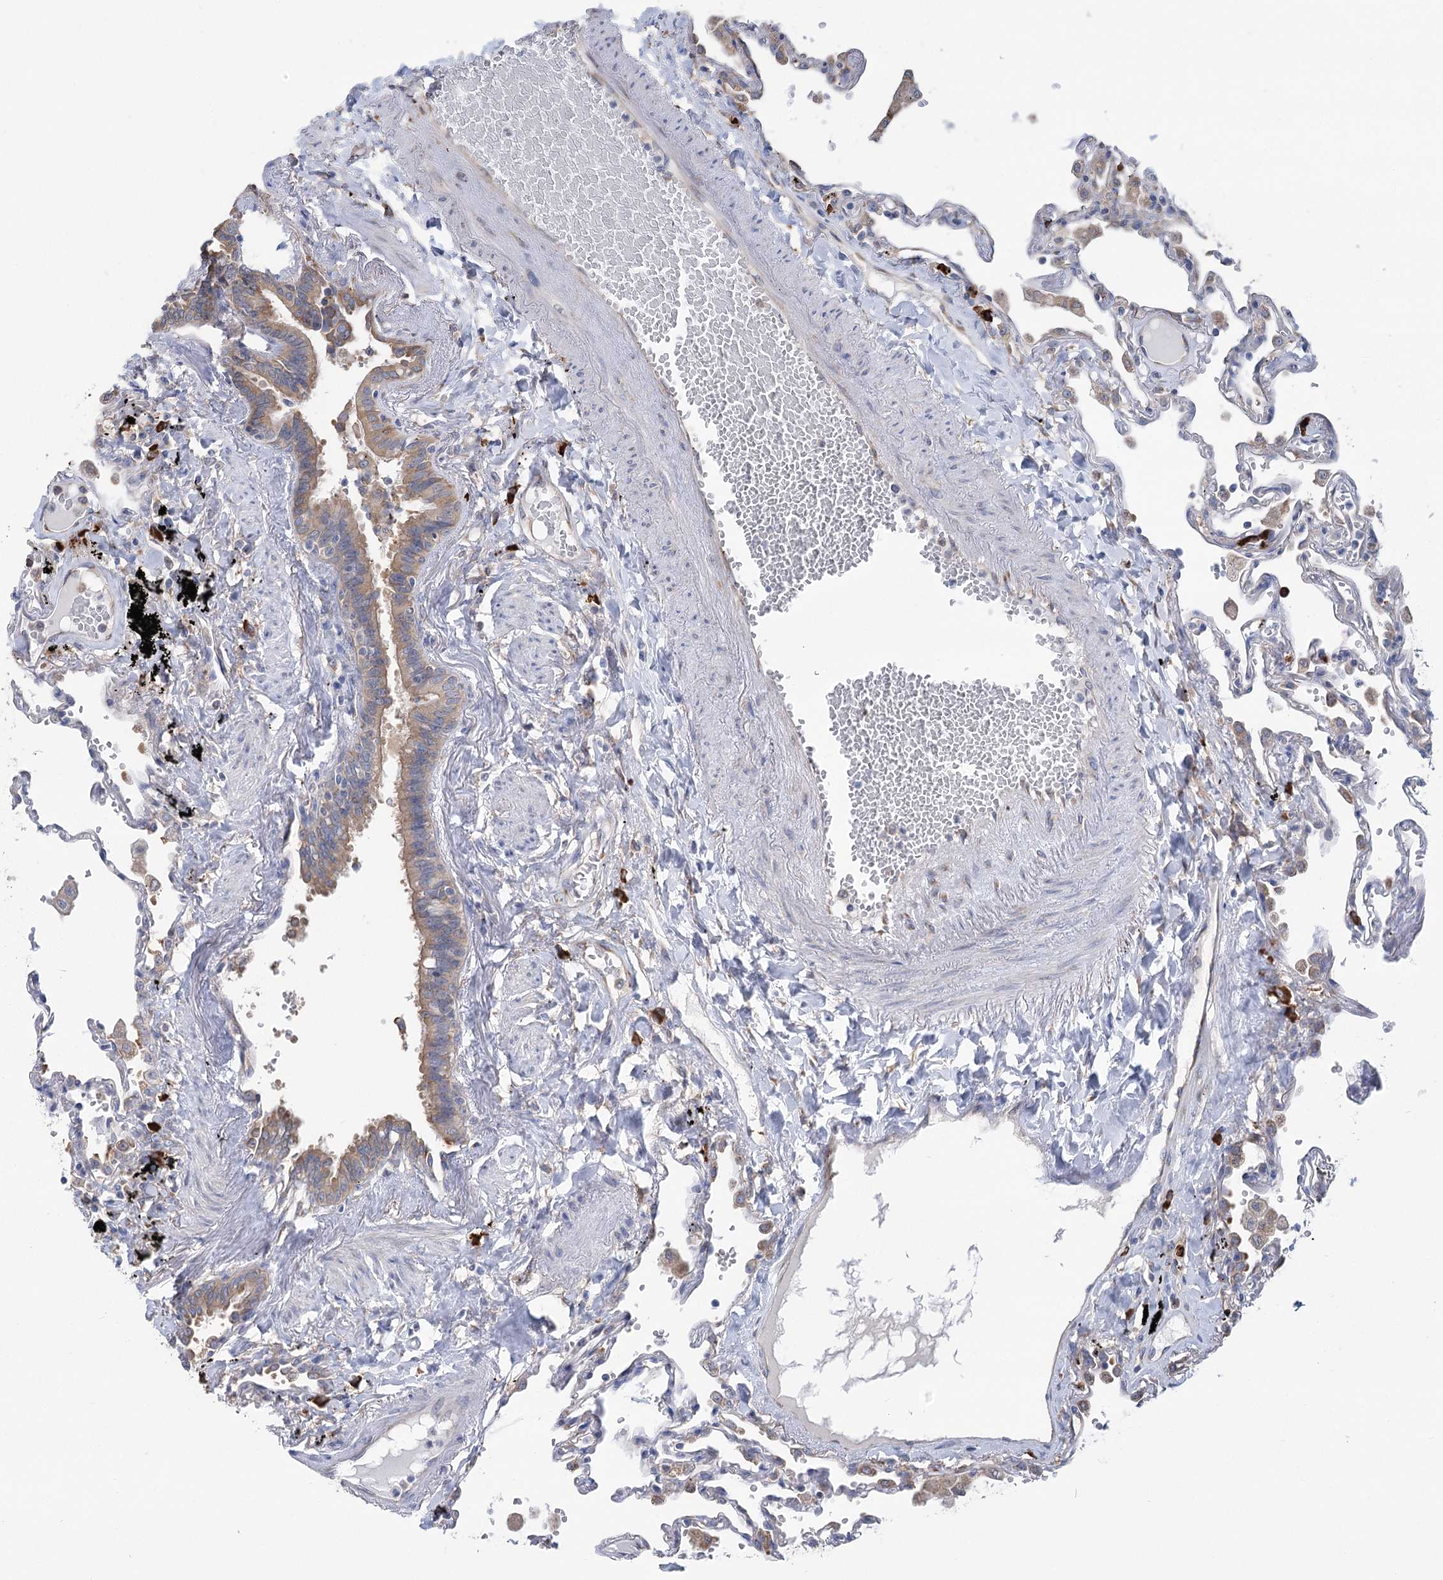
{"staining": {"intensity": "negative", "quantity": "none", "location": "none"}, "tissue": "lung", "cell_type": "Alveolar cells", "image_type": "normal", "snomed": [{"axis": "morphology", "description": "Normal tissue, NOS"}, {"axis": "topography", "description": "Lung"}], "caption": "Unremarkable lung was stained to show a protein in brown. There is no significant staining in alveolar cells. Brightfield microscopy of immunohistochemistry stained with DAB (3,3'-diaminobenzidine) (brown) and hematoxylin (blue), captured at high magnification.", "gene": "METTL24", "patient": {"sex": "female", "age": 67}}